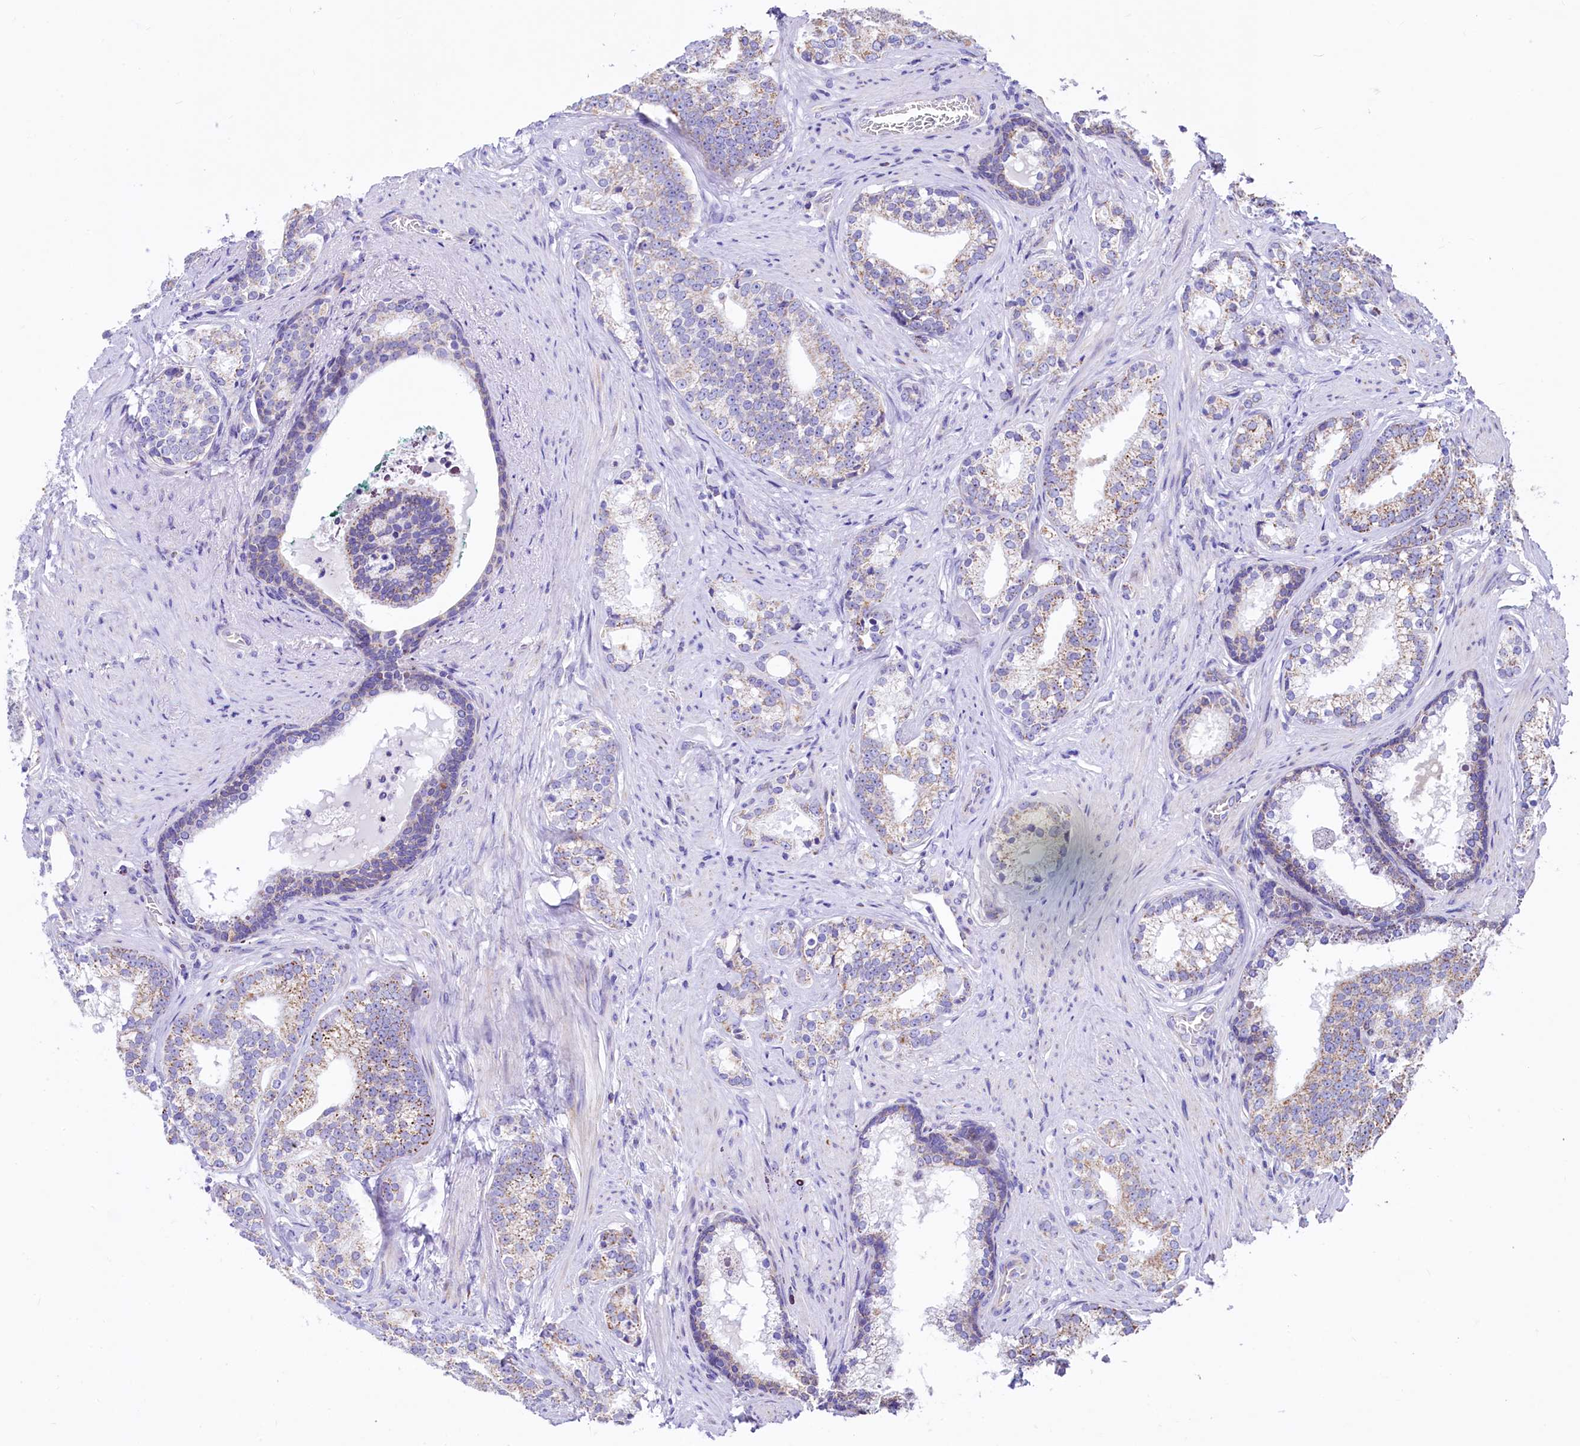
{"staining": {"intensity": "weak", "quantity": "25%-75%", "location": "cytoplasmic/membranous"}, "tissue": "prostate cancer", "cell_type": "Tumor cells", "image_type": "cancer", "snomed": [{"axis": "morphology", "description": "Adenocarcinoma, Low grade"}, {"axis": "topography", "description": "Prostate"}], "caption": "Prostate low-grade adenocarcinoma stained with a protein marker reveals weak staining in tumor cells.", "gene": "VWCE", "patient": {"sex": "male", "age": 71}}